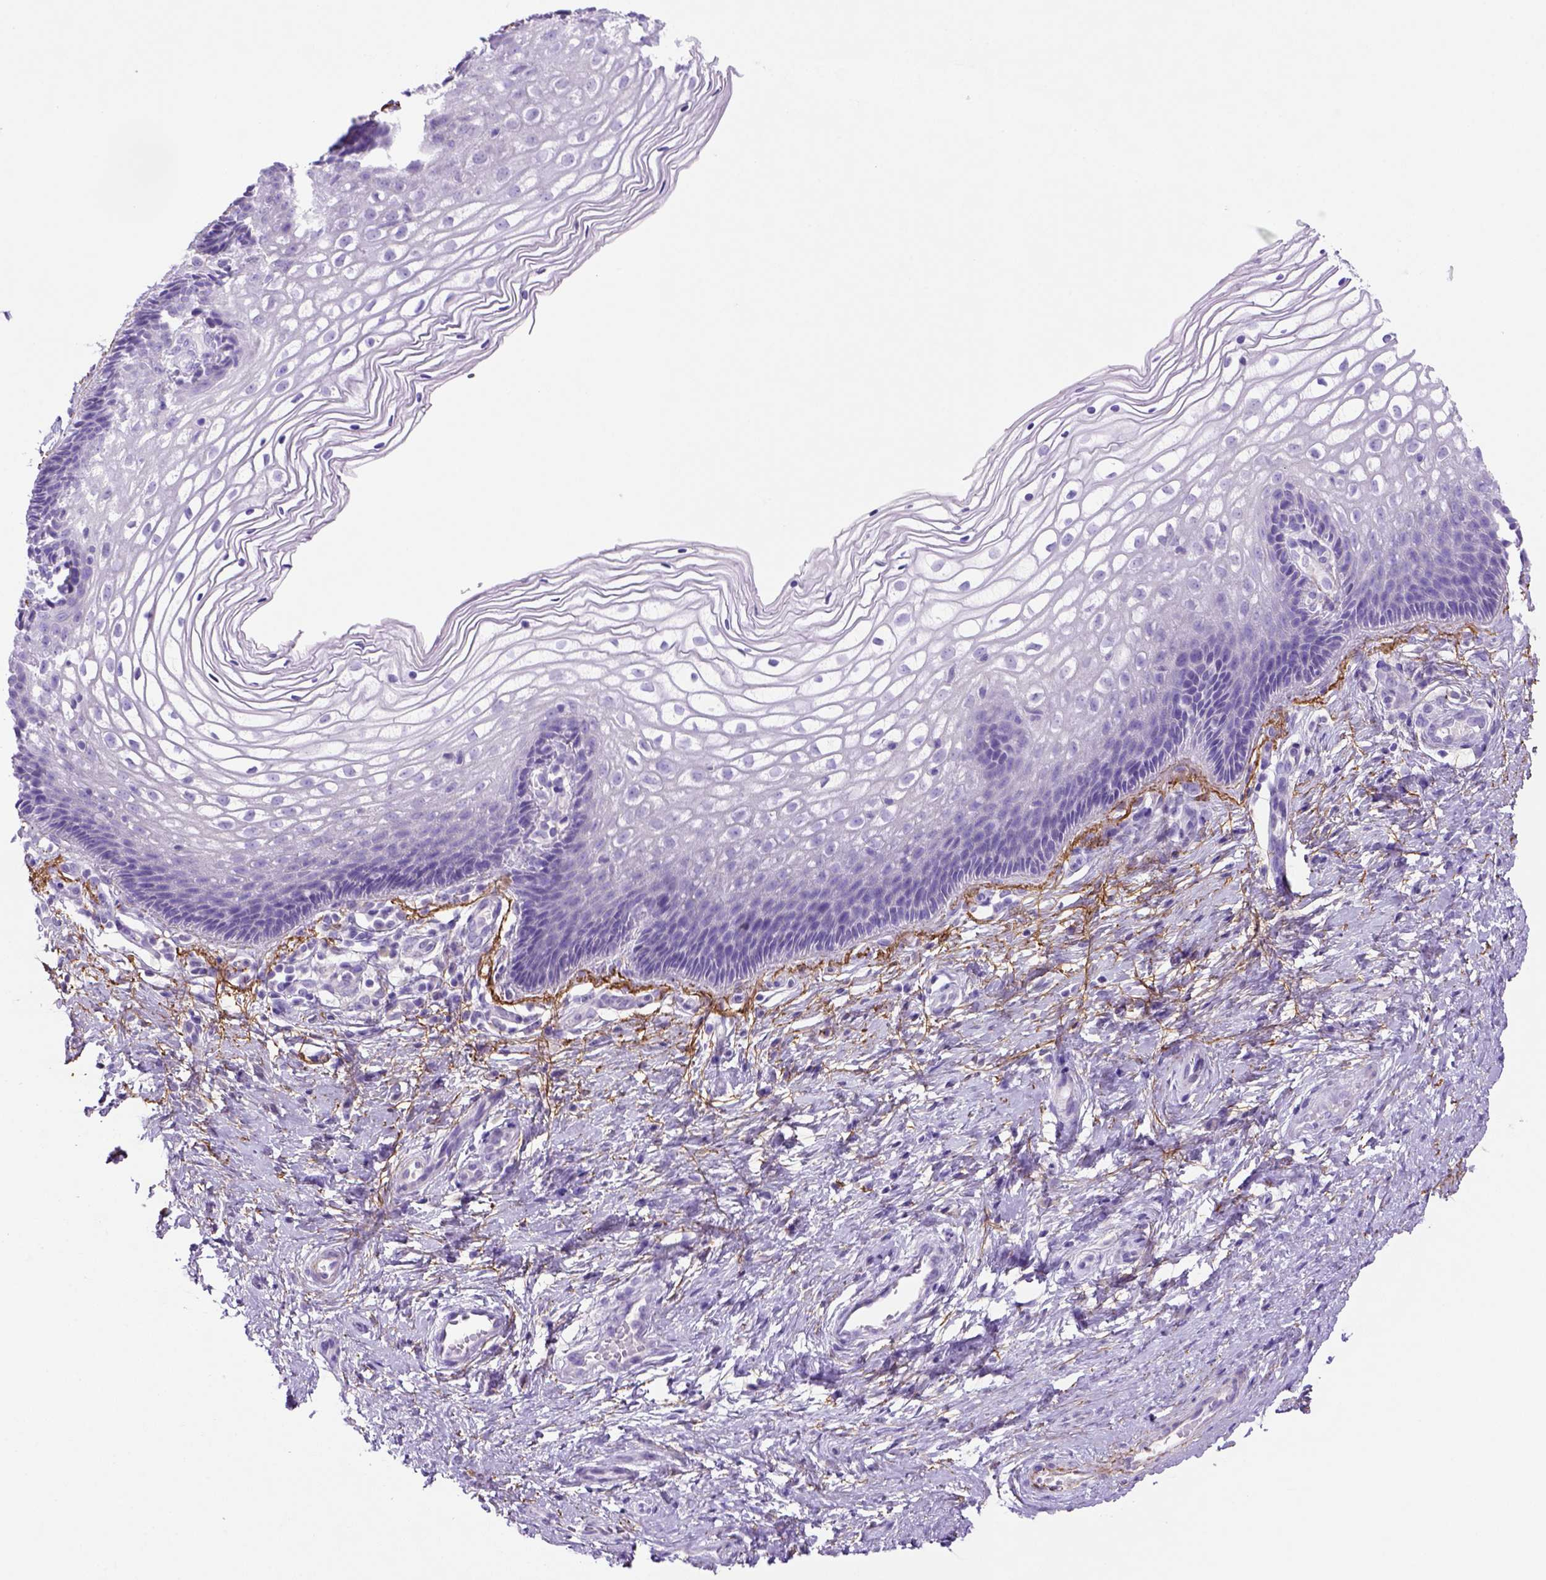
{"staining": {"intensity": "negative", "quantity": "none", "location": "none"}, "tissue": "cervix", "cell_type": "Glandular cells", "image_type": "normal", "snomed": [{"axis": "morphology", "description": "Normal tissue, NOS"}, {"axis": "topography", "description": "Cervix"}], "caption": "Immunohistochemistry (IHC) of unremarkable cervix demonstrates no staining in glandular cells. (DAB (3,3'-diaminobenzidine) immunohistochemistry (IHC) with hematoxylin counter stain).", "gene": "SIRPD", "patient": {"sex": "female", "age": 34}}